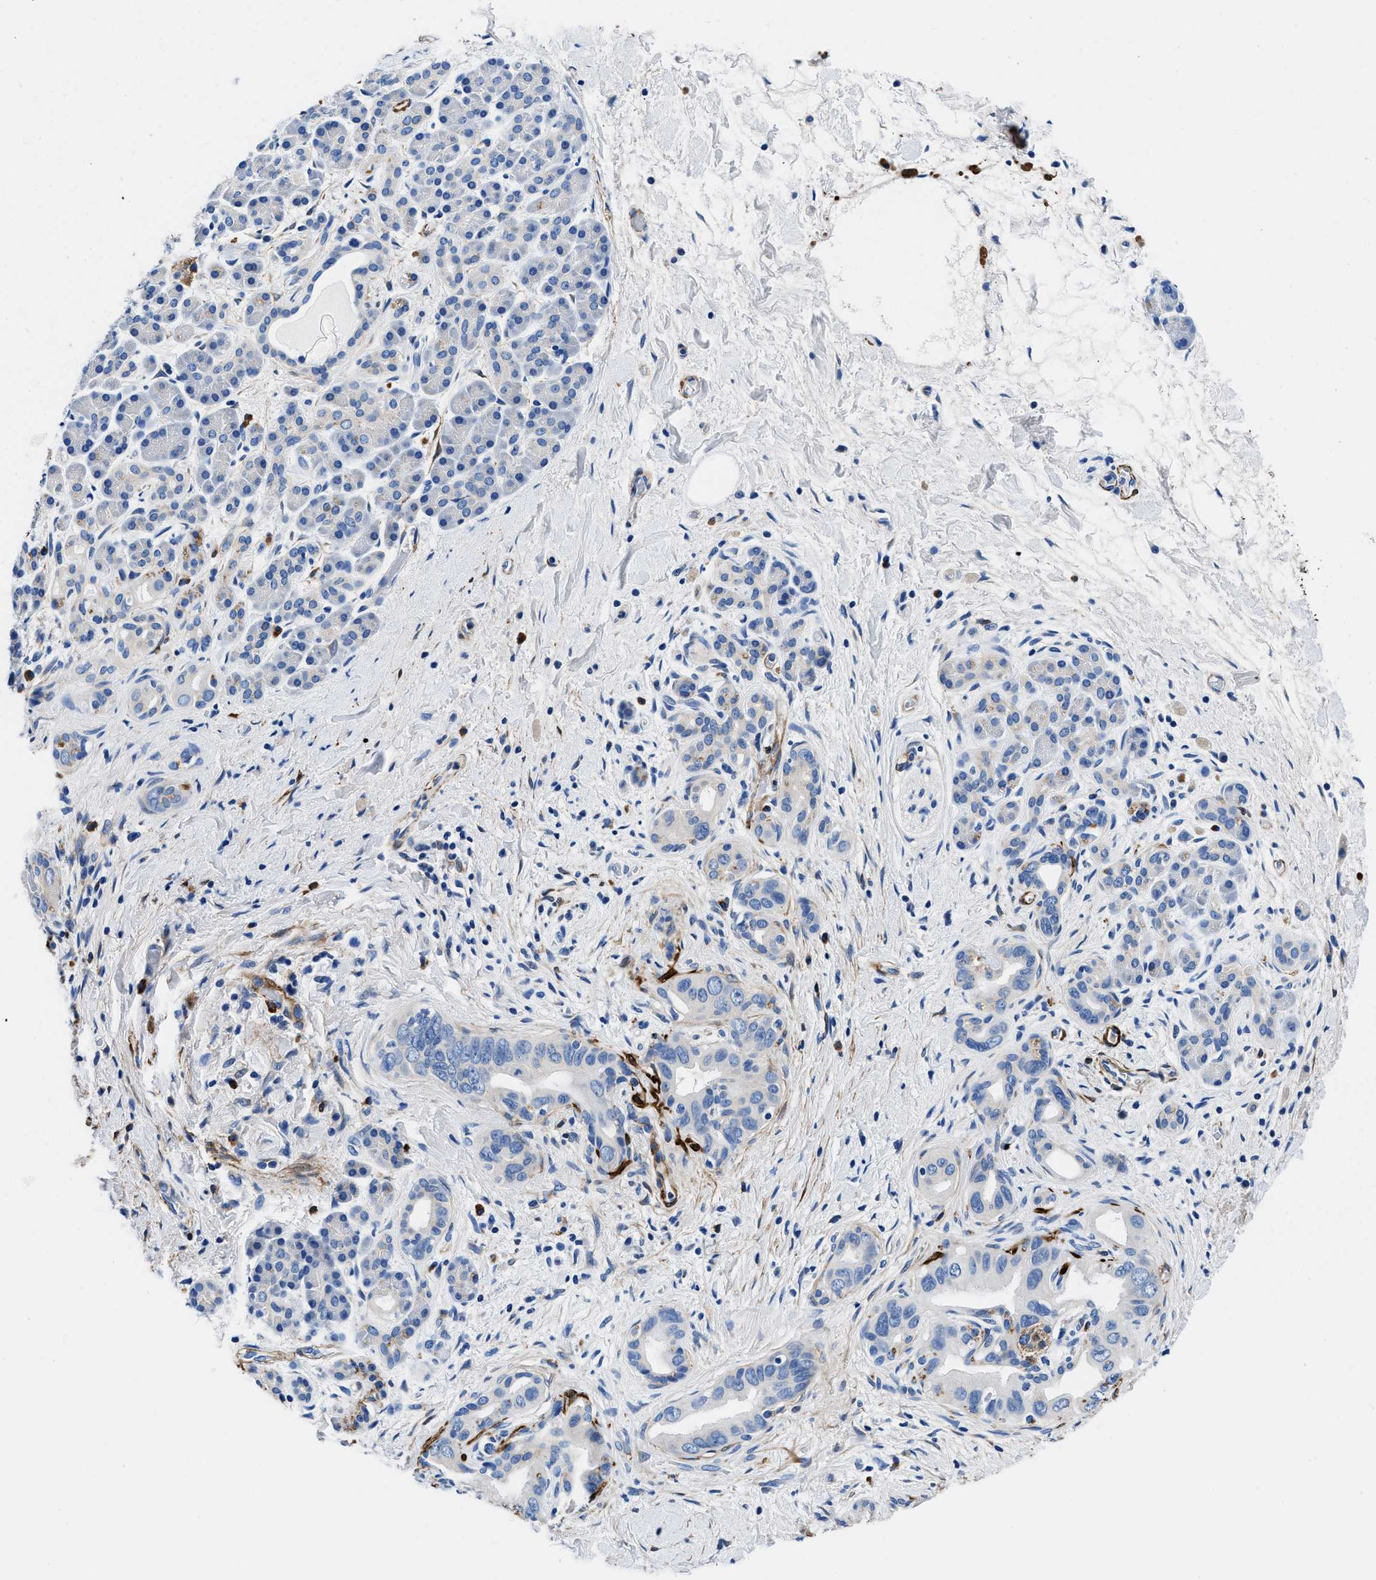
{"staining": {"intensity": "negative", "quantity": "none", "location": "none"}, "tissue": "pancreatic cancer", "cell_type": "Tumor cells", "image_type": "cancer", "snomed": [{"axis": "morphology", "description": "Adenocarcinoma, NOS"}, {"axis": "topography", "description": "Pancreas"}], "caption": "The photomicrograph demonstrates no significant staining in tumor cells of pancreatic cancer.", "gene": "TEX261", "patient": {"sex": "male", "age": 55}}